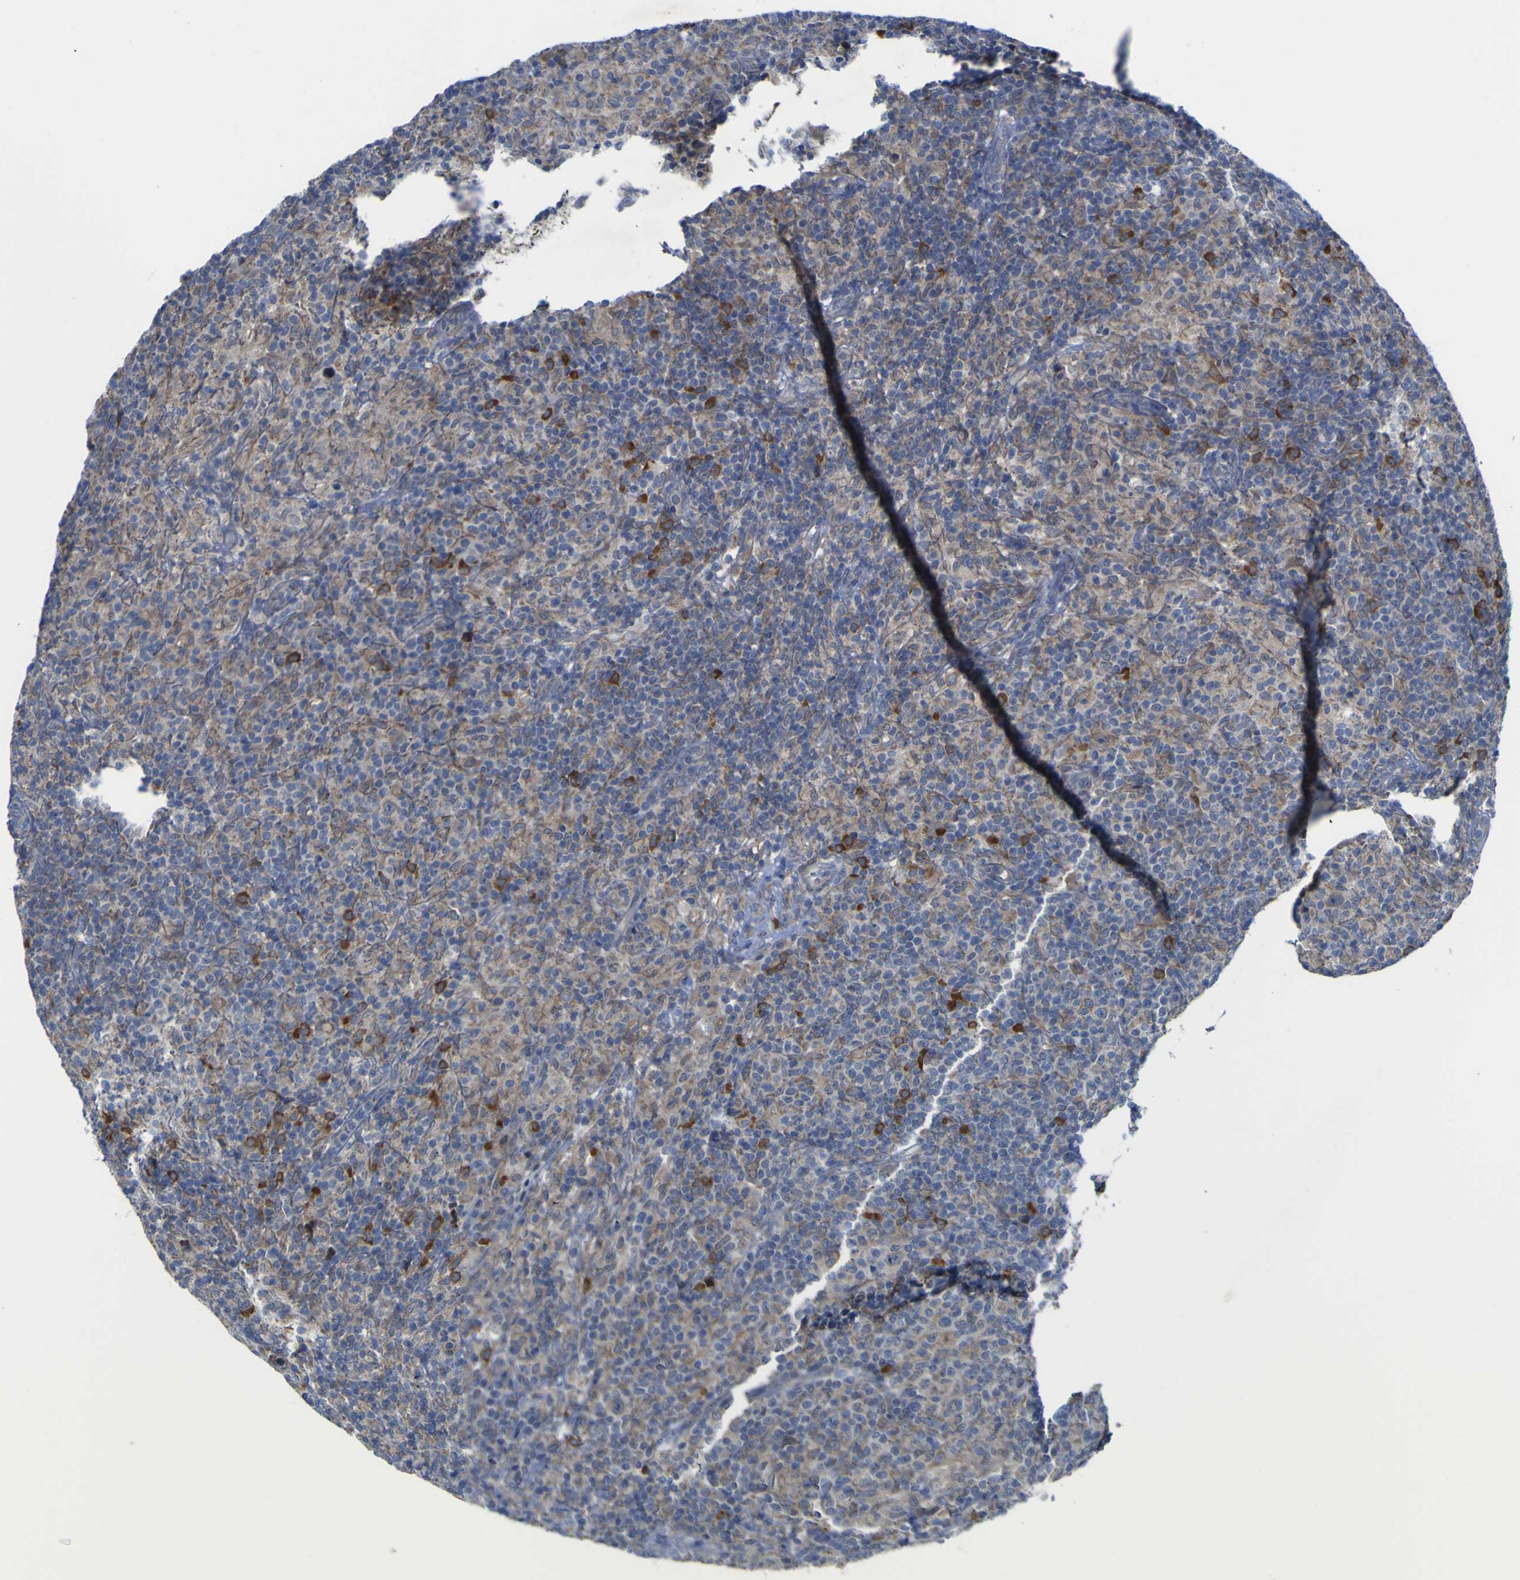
{"staining": {"intensity": "weak", "quantity": "<25%", "location": "cytoplasmic/membranous"}, "tissue": "lymphoma", "cell_type": "Tumor cells", "image_type": "cancer", "snomed": [{"axis": "morphology", "description": "Hodgkin's disease, NOS"}, {"axis": "topography", "description": "Lymph node"}], "caption": "This photomicrograph is of Hodgkin's disease stained with immunohistochemistry (IHC) to label a protein in brown with the nuclei are counter-stained blue. There is no positivity in tumor cells.", "gene": "TNFRSF11A", "patient": {"sex": "male", "age": 70}}